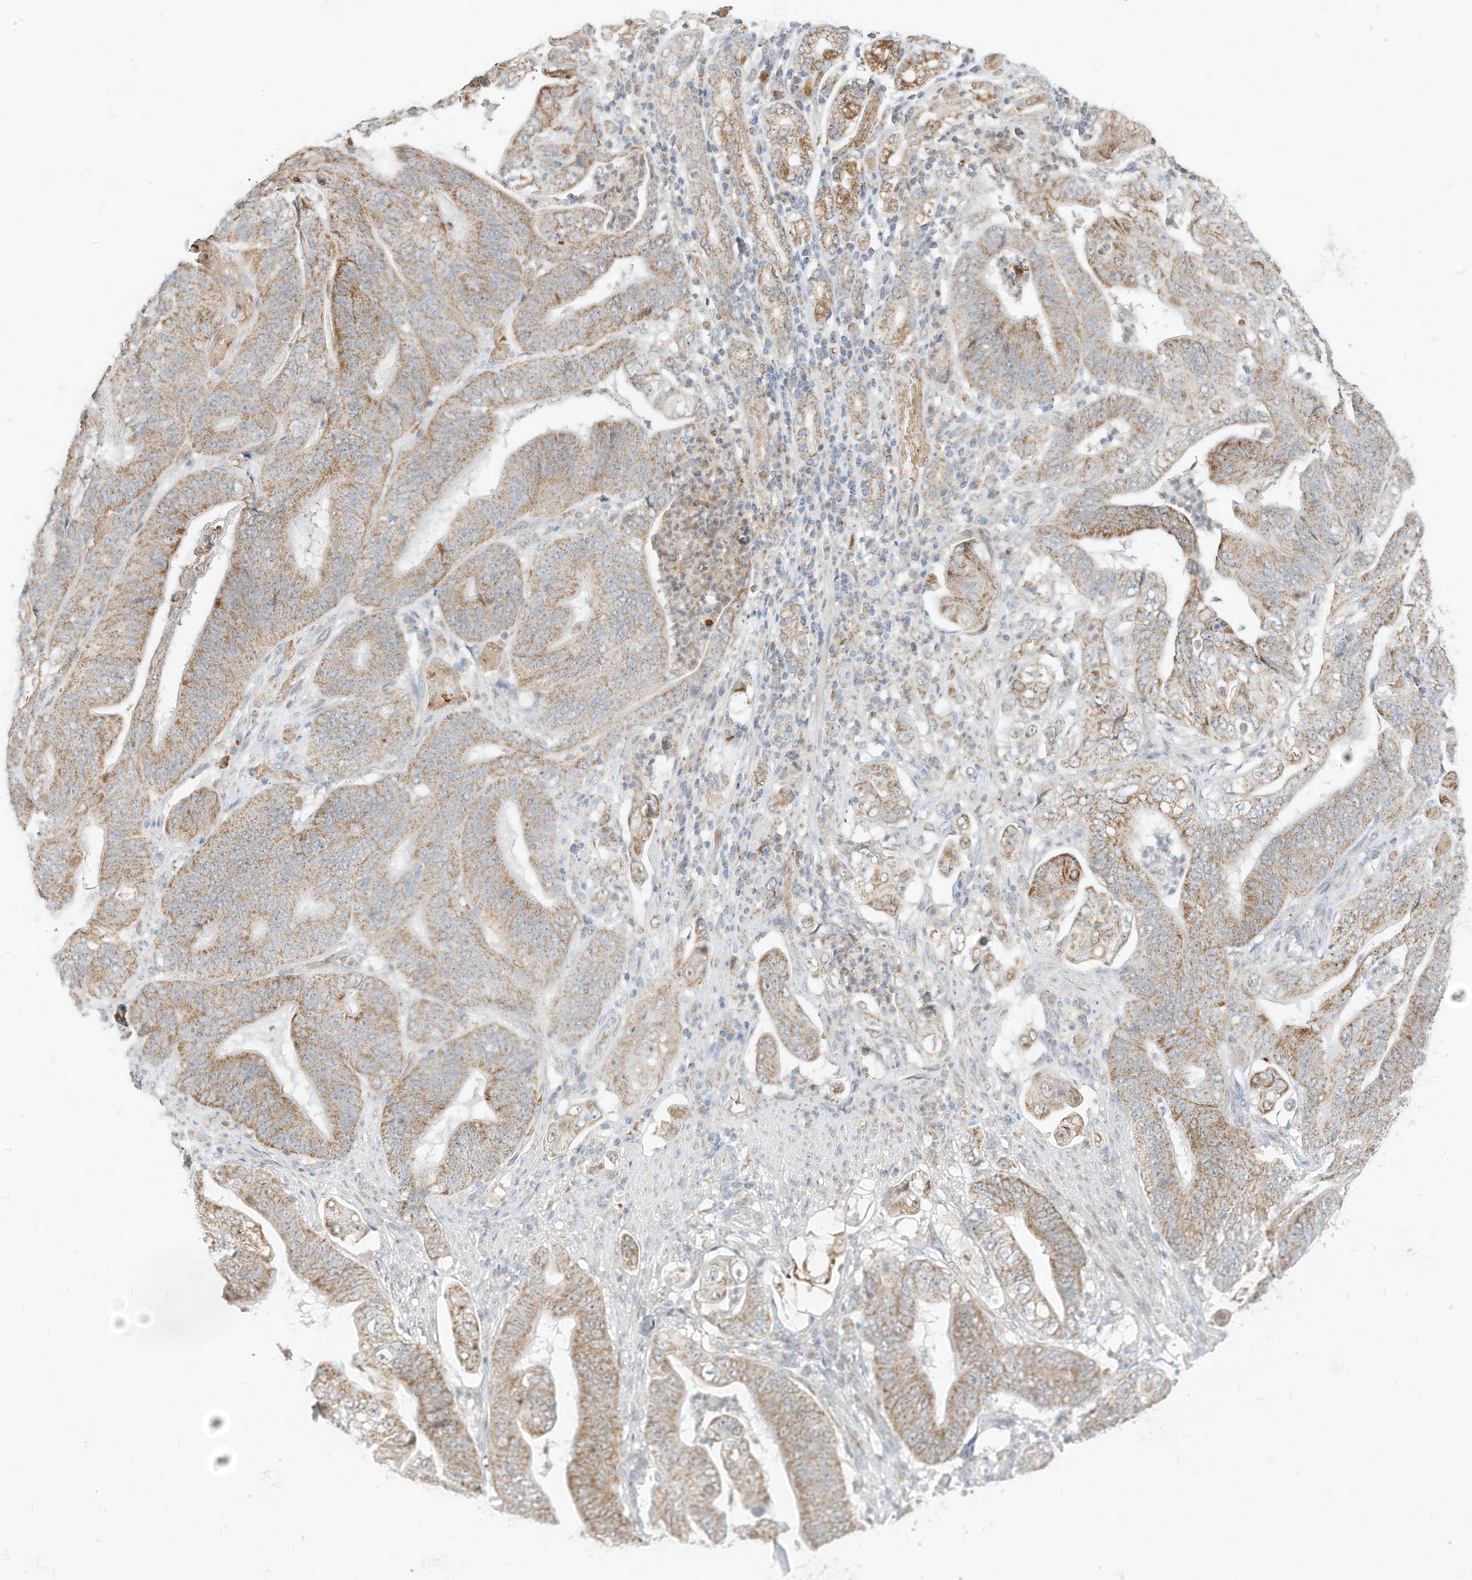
{"staining": {"intensity": "moderate", "quantity": ">75%", "location": "cytoplasmic/membranous"}, "tissue": "stomach cancer", "cell_type": "Tumor cells", "image_type": "cancer", "snomed": [{"axis": "morphology", "description": "Adenocarcinoma, NOS"}, {"axis": "topography", "description": "Stomach"}], "caption": "The immunohistochemical stain highlights moderate cytoplasmic/membranous expression in tumor cells of adenocarcinoma (stomach) tissue.", "gene": "MTUS2", "patient": {"sex": "female", "age": 73}}